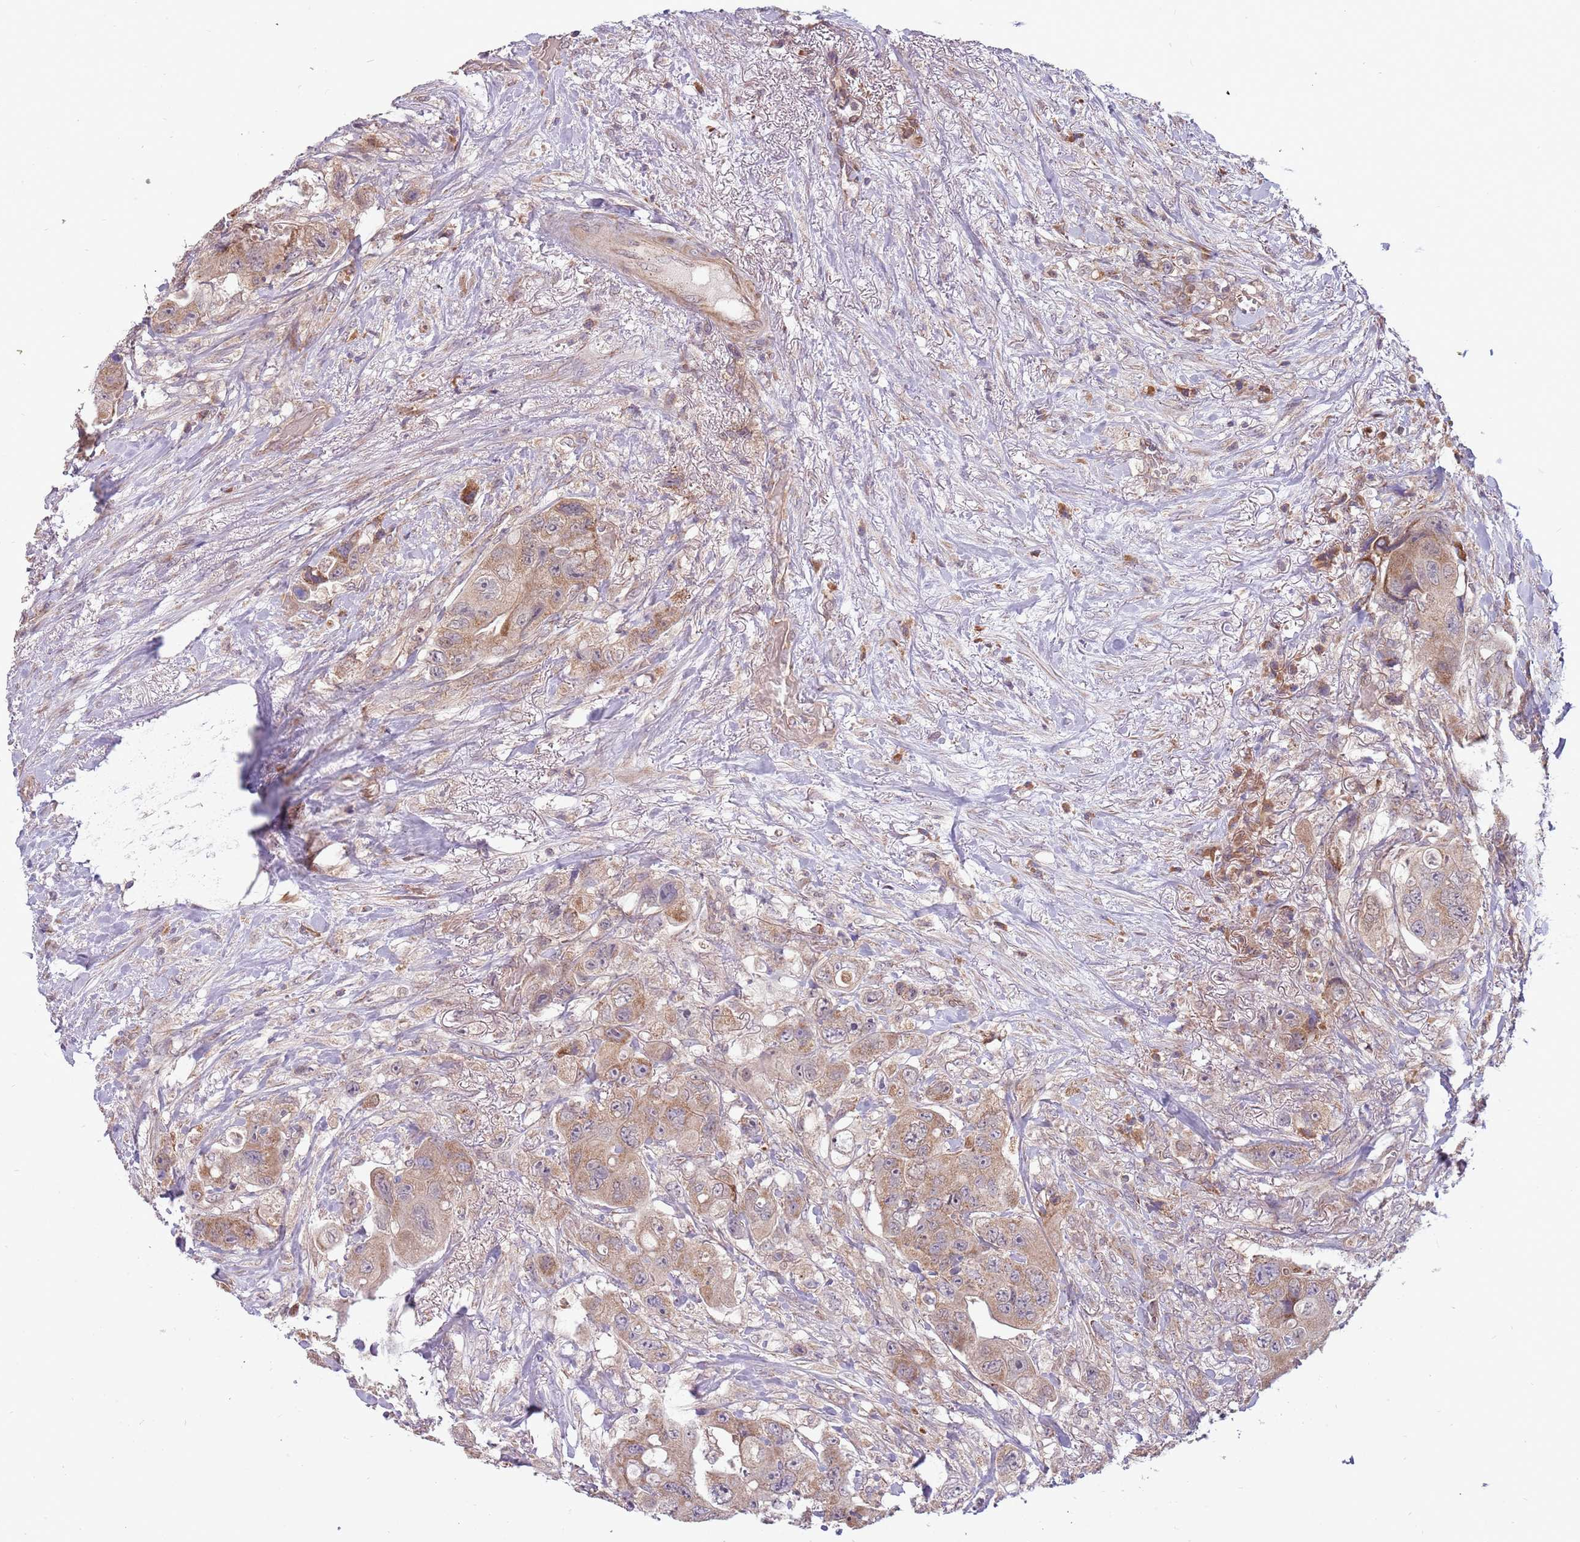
{"staining": {"intensity": "moderate", "quantity": "25%-75%", "location": "cytoplasmic/membranous"}, "tissue": "colorectal cancer", "cell_type": "Tumor cells", "image_type": "cancer", "snomed": [{"axis": "morphology", "description": "Adenocarcinoma, NOS"}, {"axis": "topography", "description": "Colon"}], "caption": "Colorectal cancer stained with immunohistochemistry (IHC) exhibits moderate cytoplasmic/membranous expression in about 25%-75% of tumor cells. The staining was performed using DAB to visualize the protein expression in brown, while the nuclei were stained in blue with hematoxylin (Magnification: 20x).", "gene": "RNF181", "patient": {"sex": "female", "age": 46}}